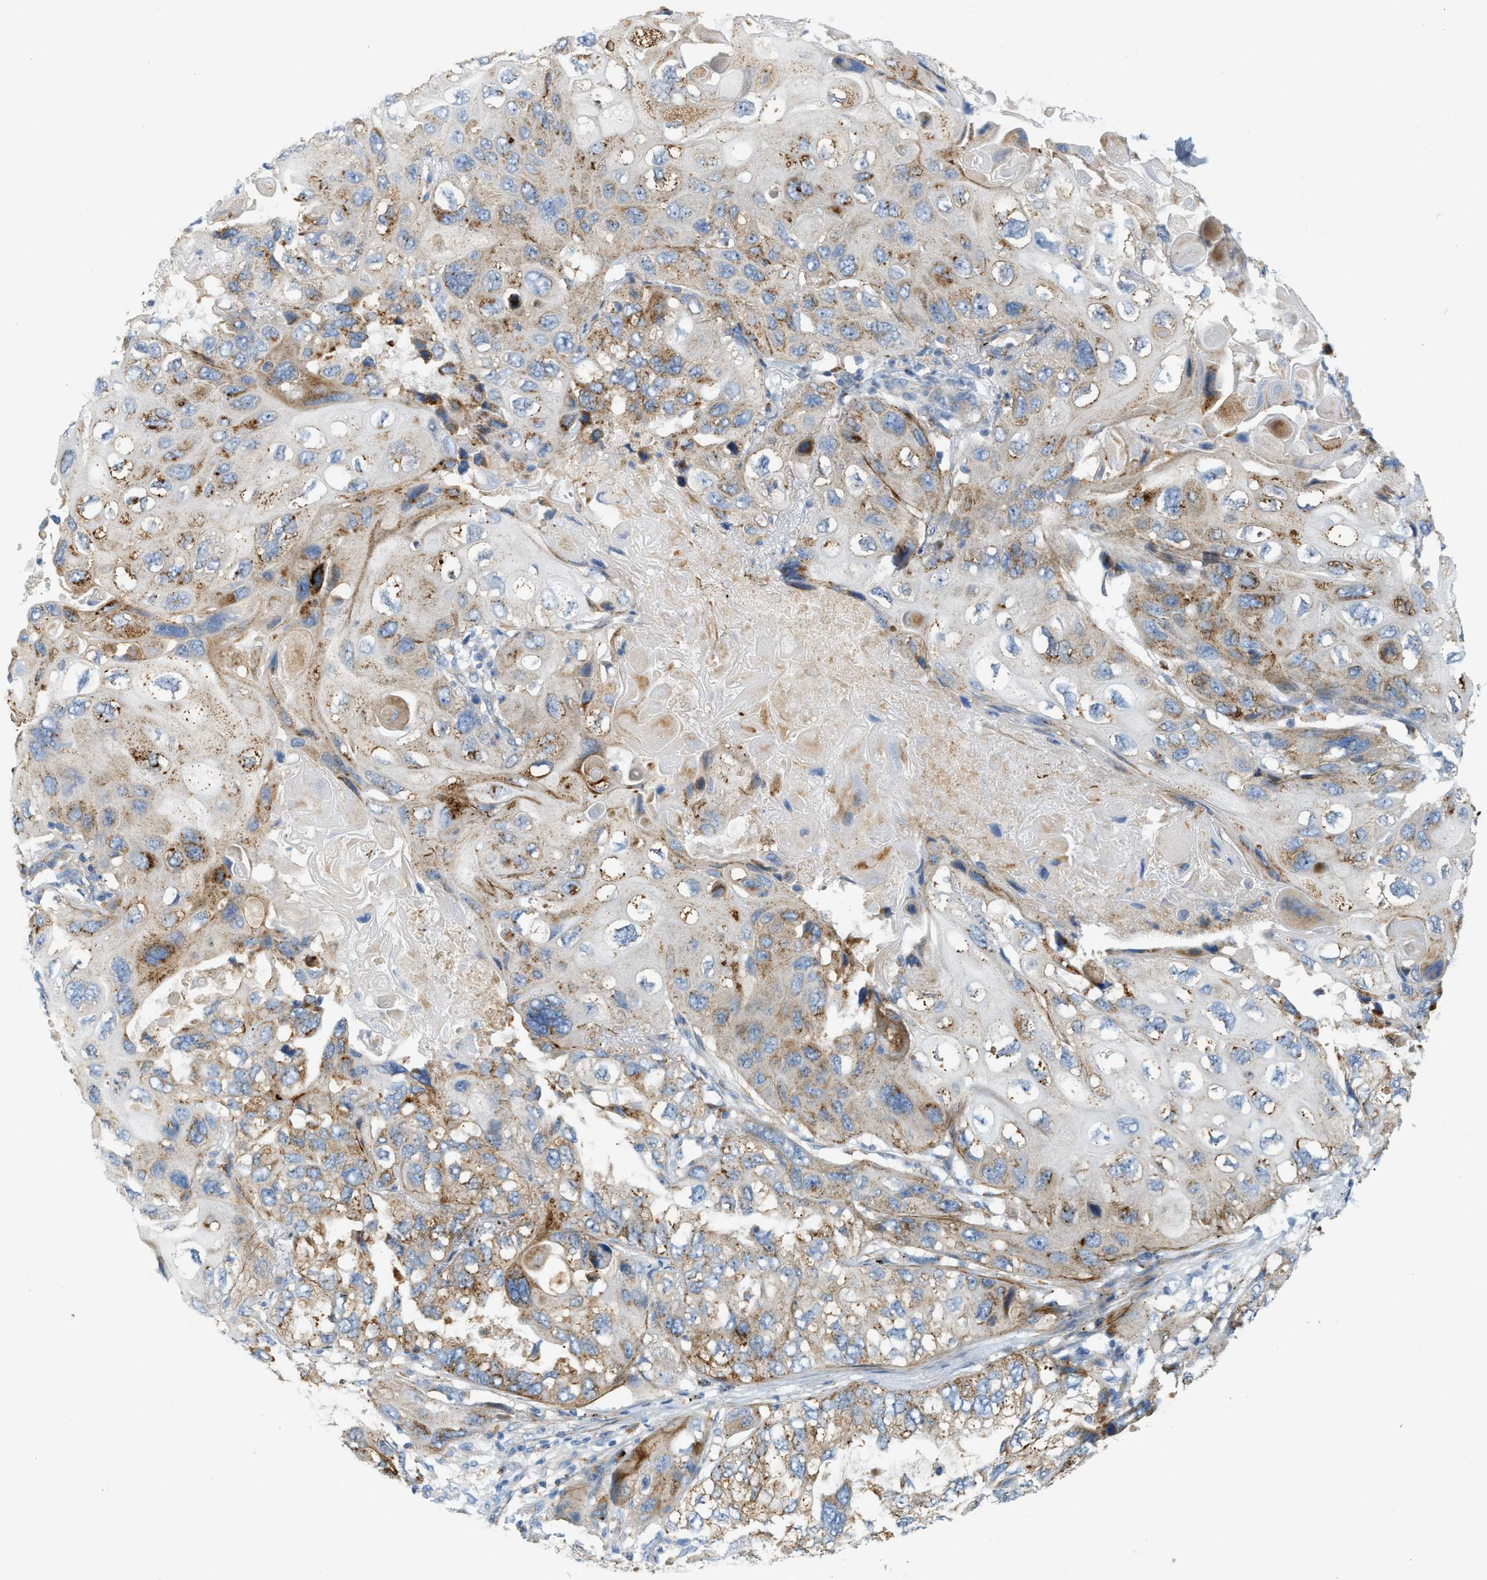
{"staining": {"intensity": "moderate", "quantity": ">75%", "location": "cytoplasmic/membranous"}, "tissue": "lung cancer", "cell_type": "Tumor cells", "image_type": "cancer", "snomed": [{"axis": "morphology", "description": "Squamous cell carcinoma, NOS"}, {"axis": "topography", "description": "Lung"}], "caption": "Immunohistochemical staining of human squamous cell carcinoma (lung) shows medium levels of moderate cytoplasmic/membranous staining in about >75% of tumor cells.", "gene": "LMBRD1", "patient": {"sex": "female", "age": 73}}